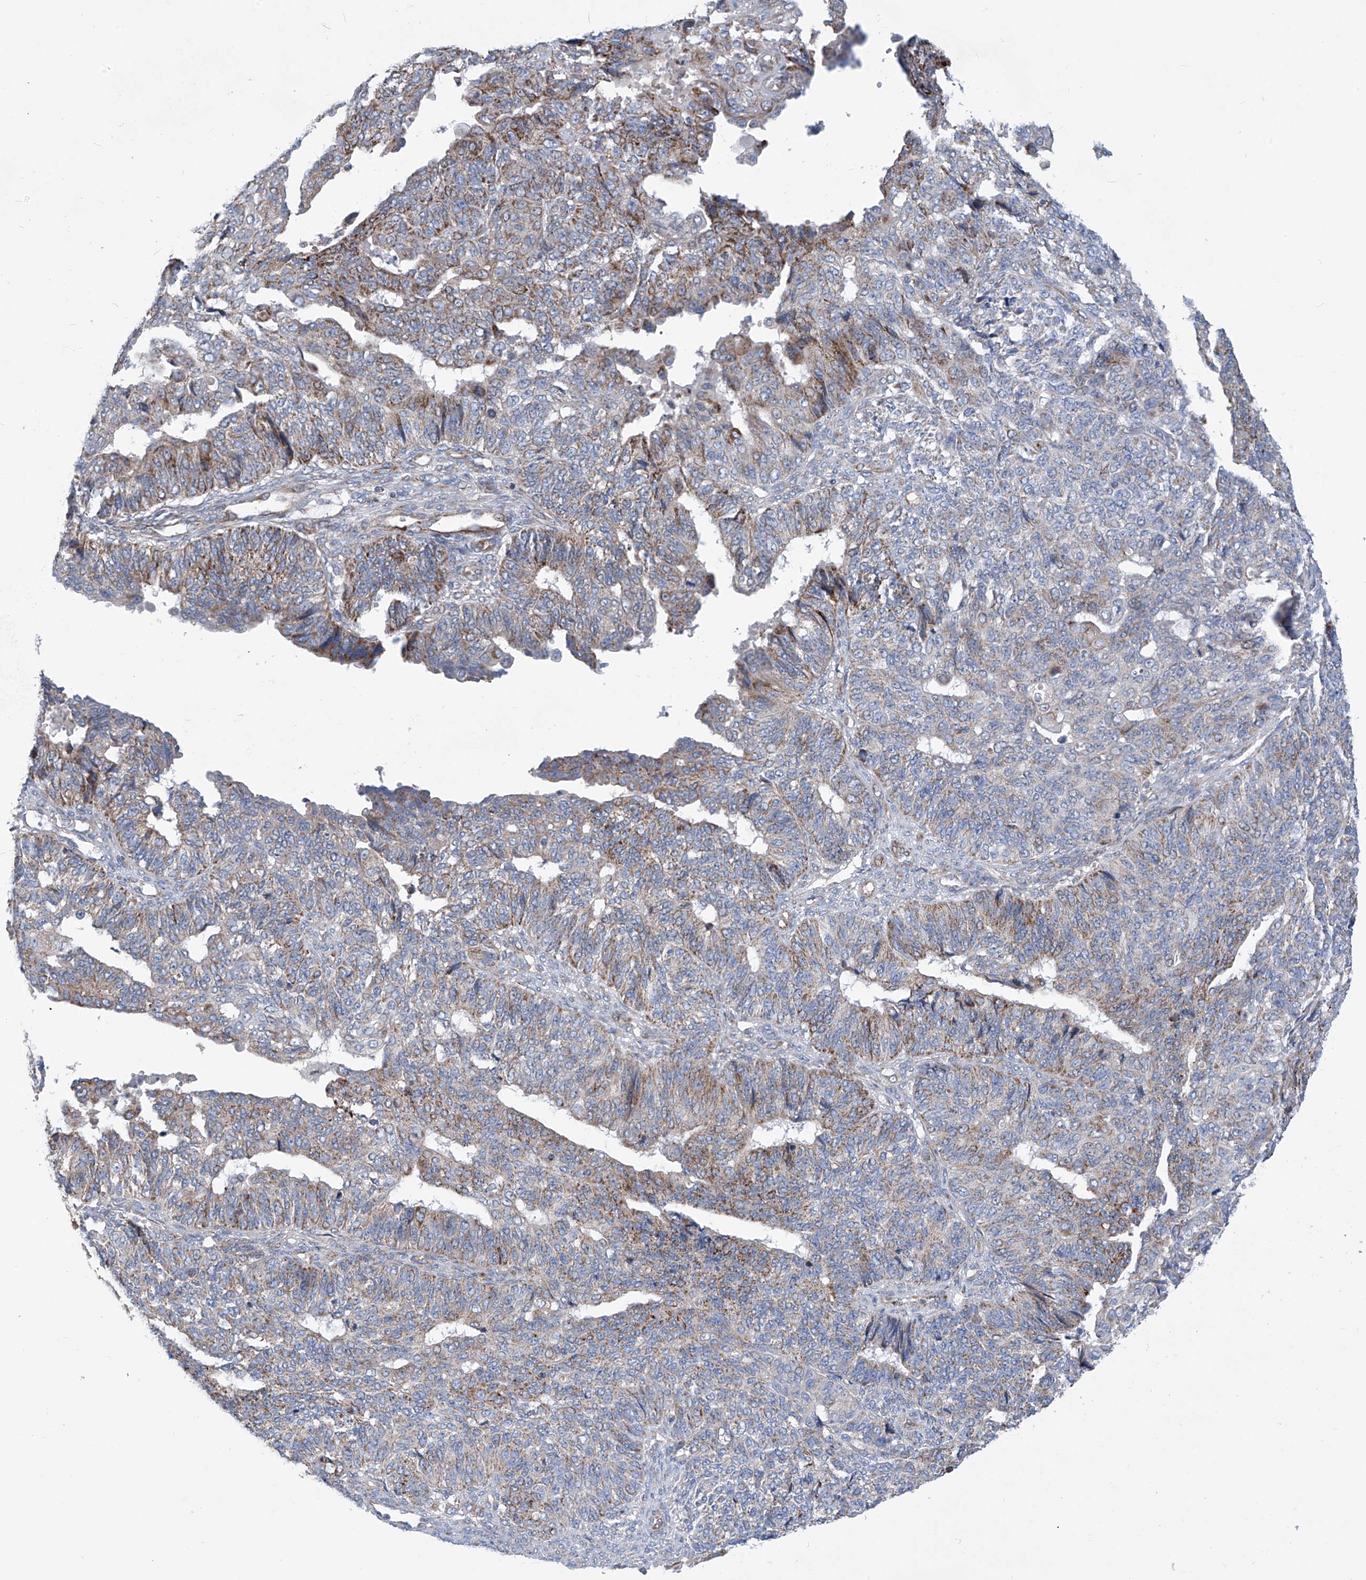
{"staining": {"intensity": "moderate", "quantity": "<25%", "location": "cytoplasmic/membranous"}, "tissue": "endometrial cancer", "cell_type": "Tumor cells", "image_type": "cancer", "snomed": [{"axis": "morphology", "description": "Adenocarcinoma, NOS"}, {"axis": "topography", "description": "Endometrium"}], "caption": "A photomicrograph showing moderate cytoplasmic/membranous expression in about <25% of tumor cells in adenocarcinoma (endometrial), as visualized by brown immunohistochemical staining.", "gene": "EIF5B", "patient": {"sex": "female", "age": 32}}